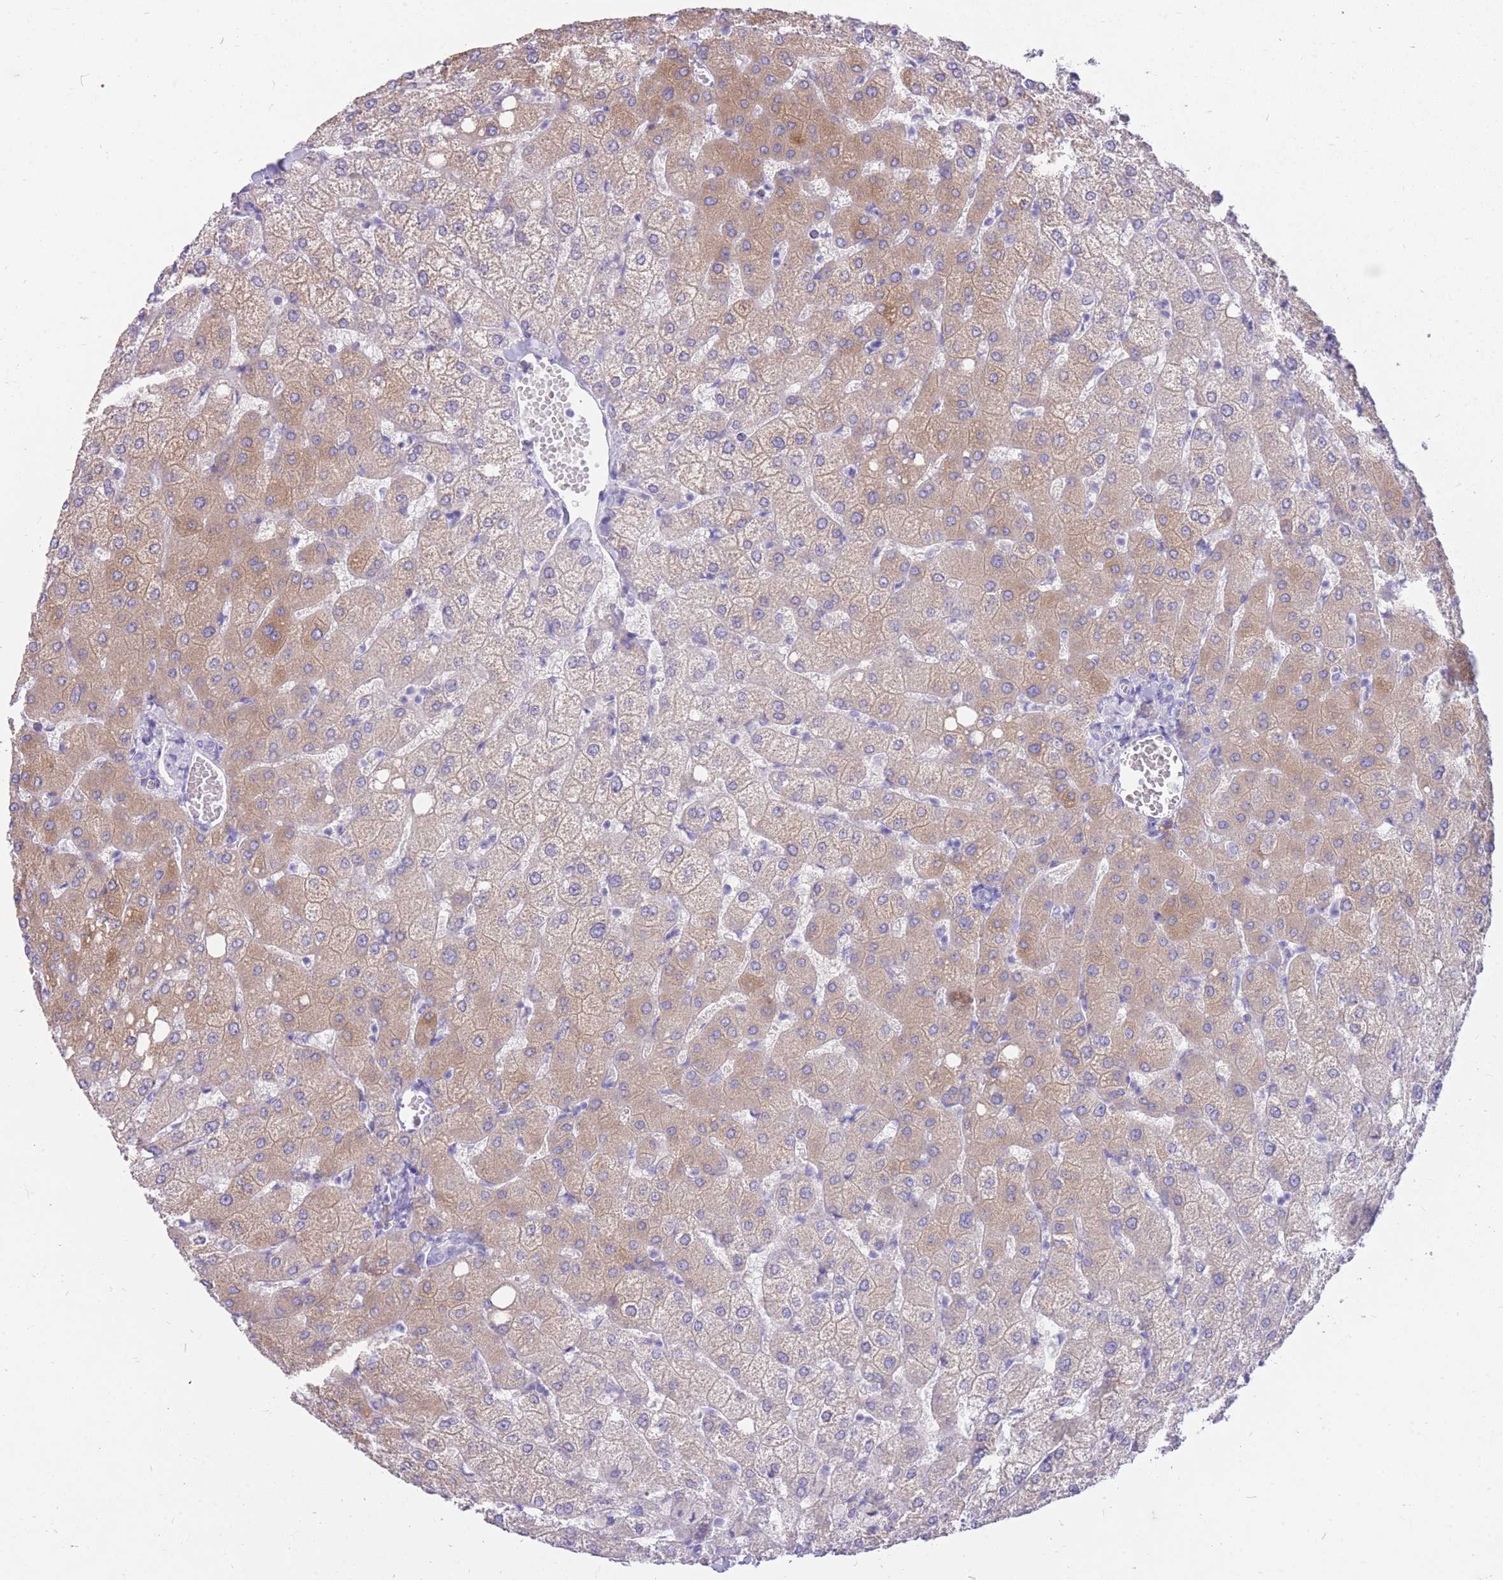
{"staining": {"intensity": "negative", "quantity": "none", "location": "none"}, "tissue": "liver", "cell_type": "Cholangiocytes", "image_type": "normal", "snomed": [{"axis": "morphology", "description": "Normal tissue, NOS"}, {"axis": "topography", "description": "Liver"}], "caption": "High magnification brightfield microscopy of unremarkable liver stained with DAB (3,3'-diaminobenzidine) (brown) and counterstained with hematoxylin (blue): cholangiocytes show no significant staining.", "gene": "CYP21A2", "patient": {"sex": "female", "age": 54}}